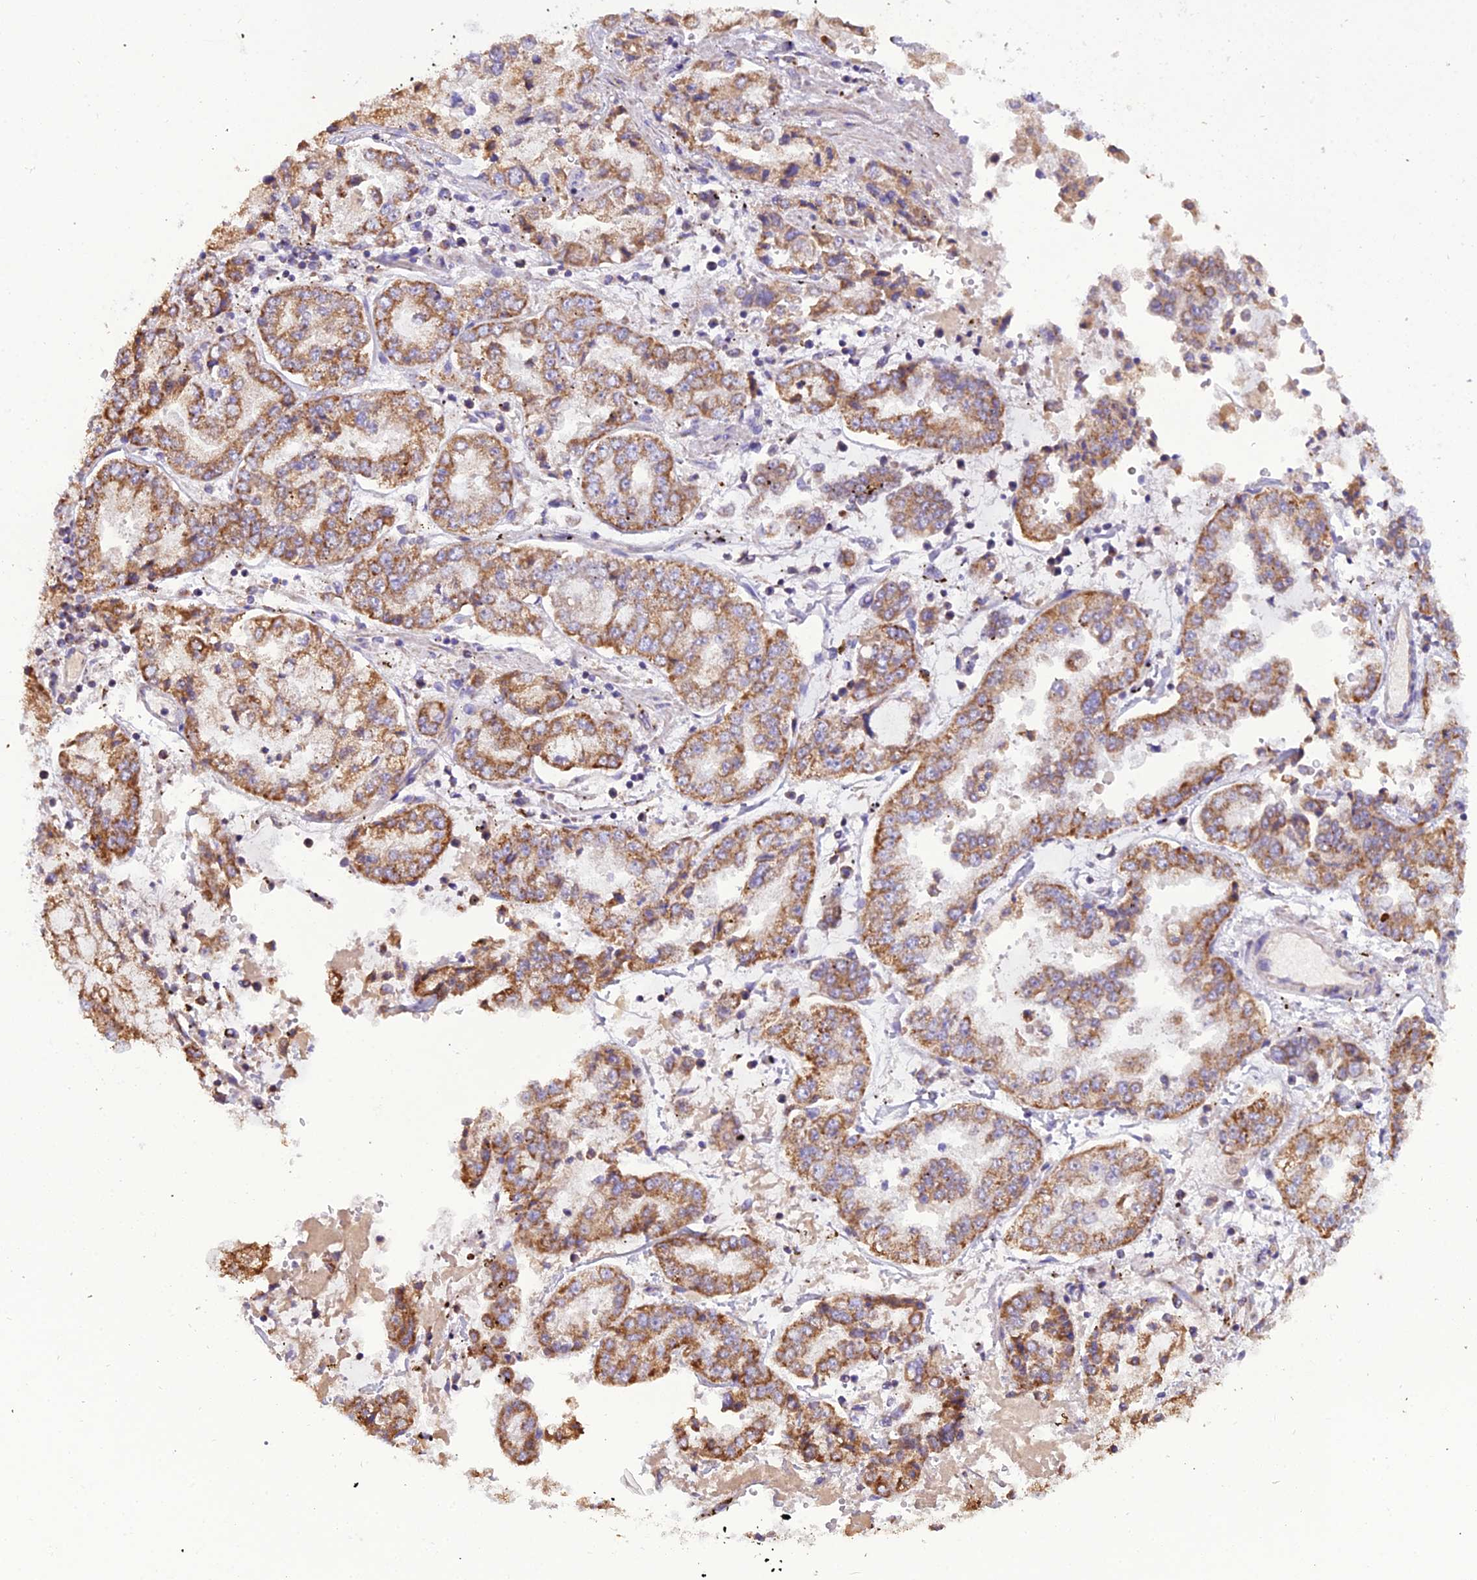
{"staining": {"intensity": "moderate", "quantity": ">75%", "location": "cytoplasmic/membranous"}, "tissue": "stomach cancer", "cell_type": "Tumor cells", "image_type": "cancer", "snomed": [{"axis": "morphology", "description": "Adenocarcinoma, NOS"}, {"axis": "topography", "description": "Stomach"}], "caption": "Protein staining shows moderate cytoplasmic/membranous positivity in approximately >75% of tumor cells in stomach cancer.", "gene": "GPD1", "patient": {"sex": "male", "age": 76}}